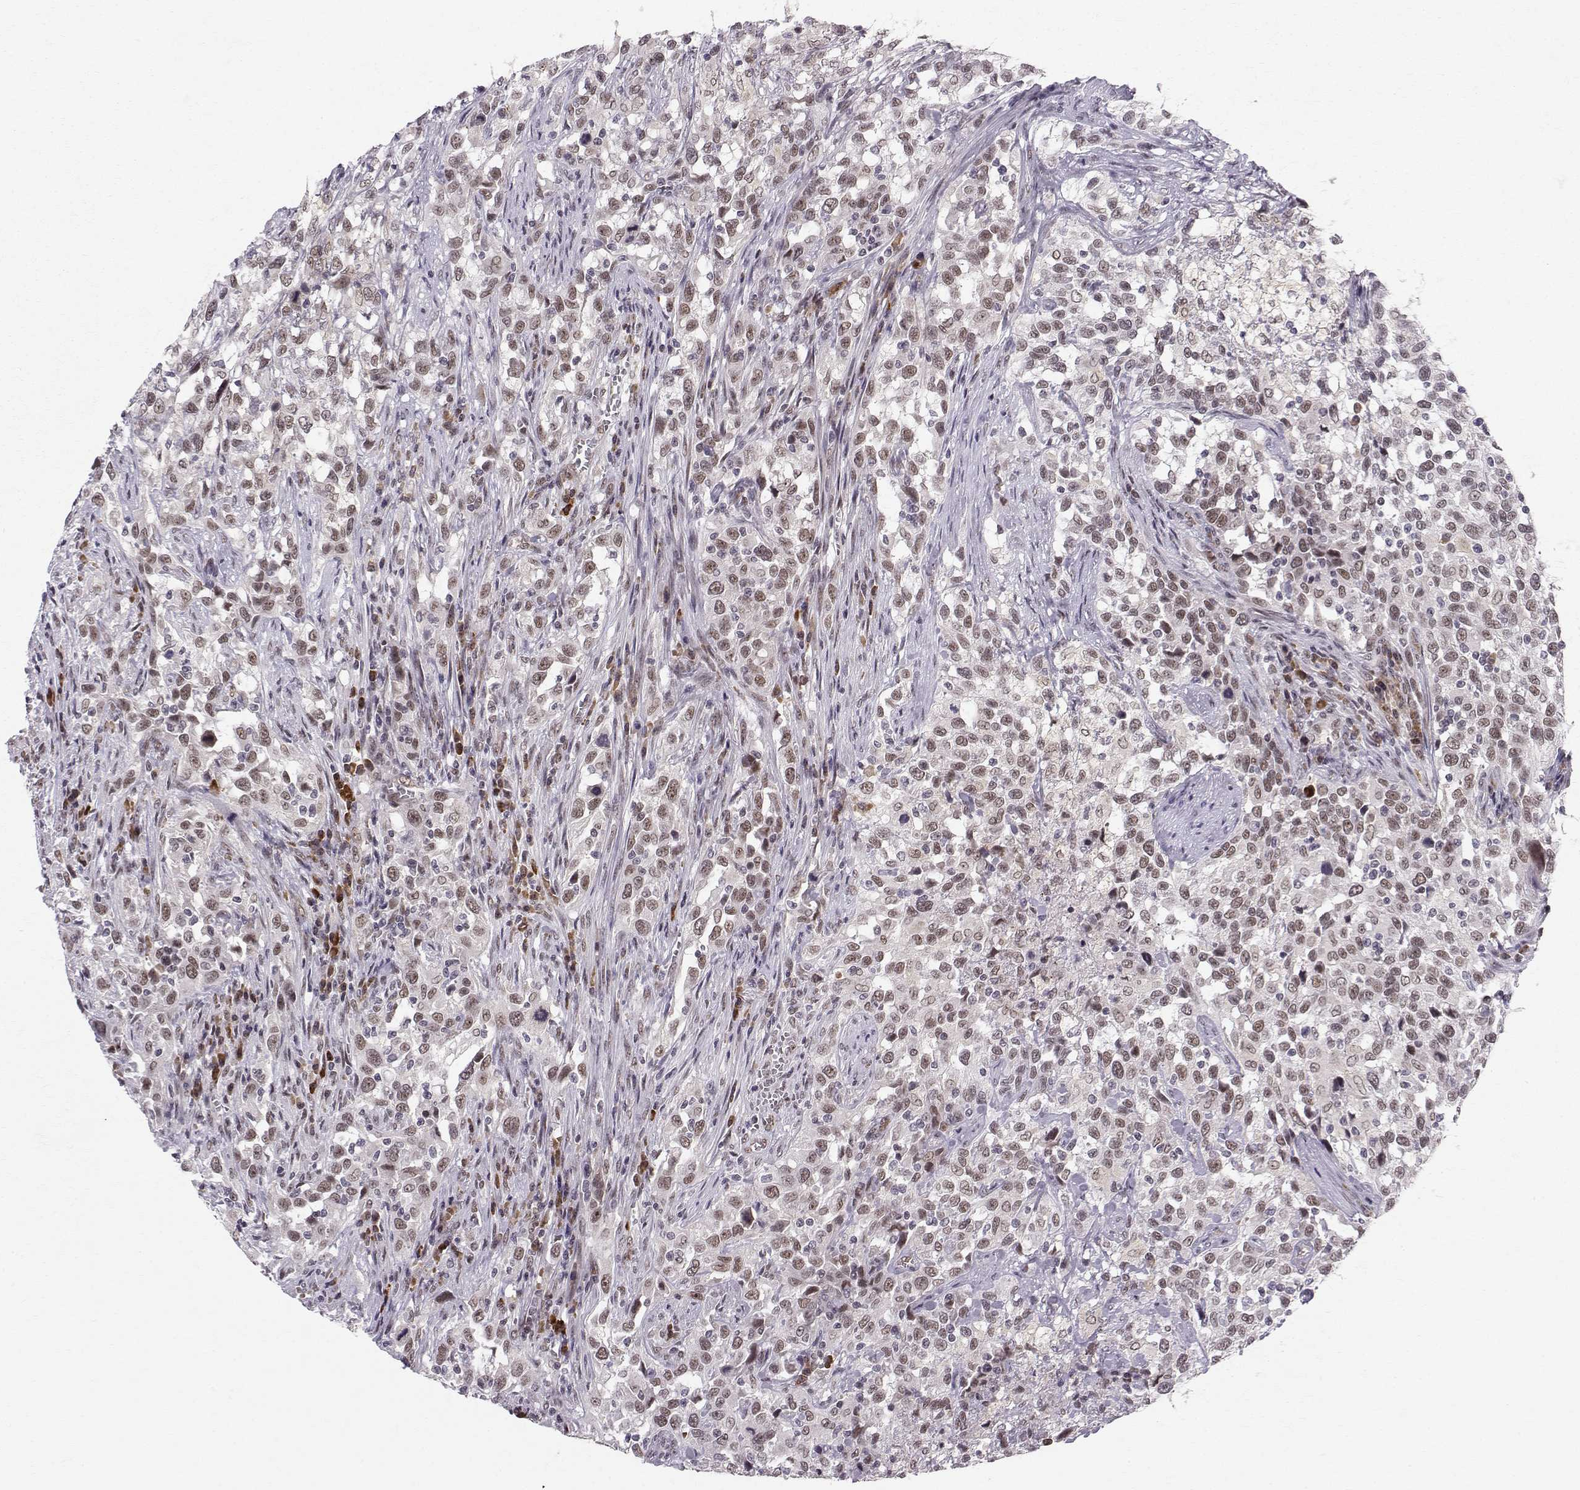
{"staining": {"intensity": "moderate", "quantity": "<25%", "location": "nuclear"}, "tissue": "urothelial cancer", "cell_type": "Tumor cells", "image_type": "cancer", "snomed": [{"axis": "morphology", "description": "Urothelial carcinoma, NOS"}, {"axis": "morphology", "description": "Urothelial carcinoma, High grade"}, {"axis": "topography", "description": "Urinary bladder"}], "caption": "Protein staining displays moderate nuclear staining in about <25% of tumor cells in high-grade urothelial carcinoma.", "gene": "RPP38", "patient": {"sex": "female", "age": 64}}